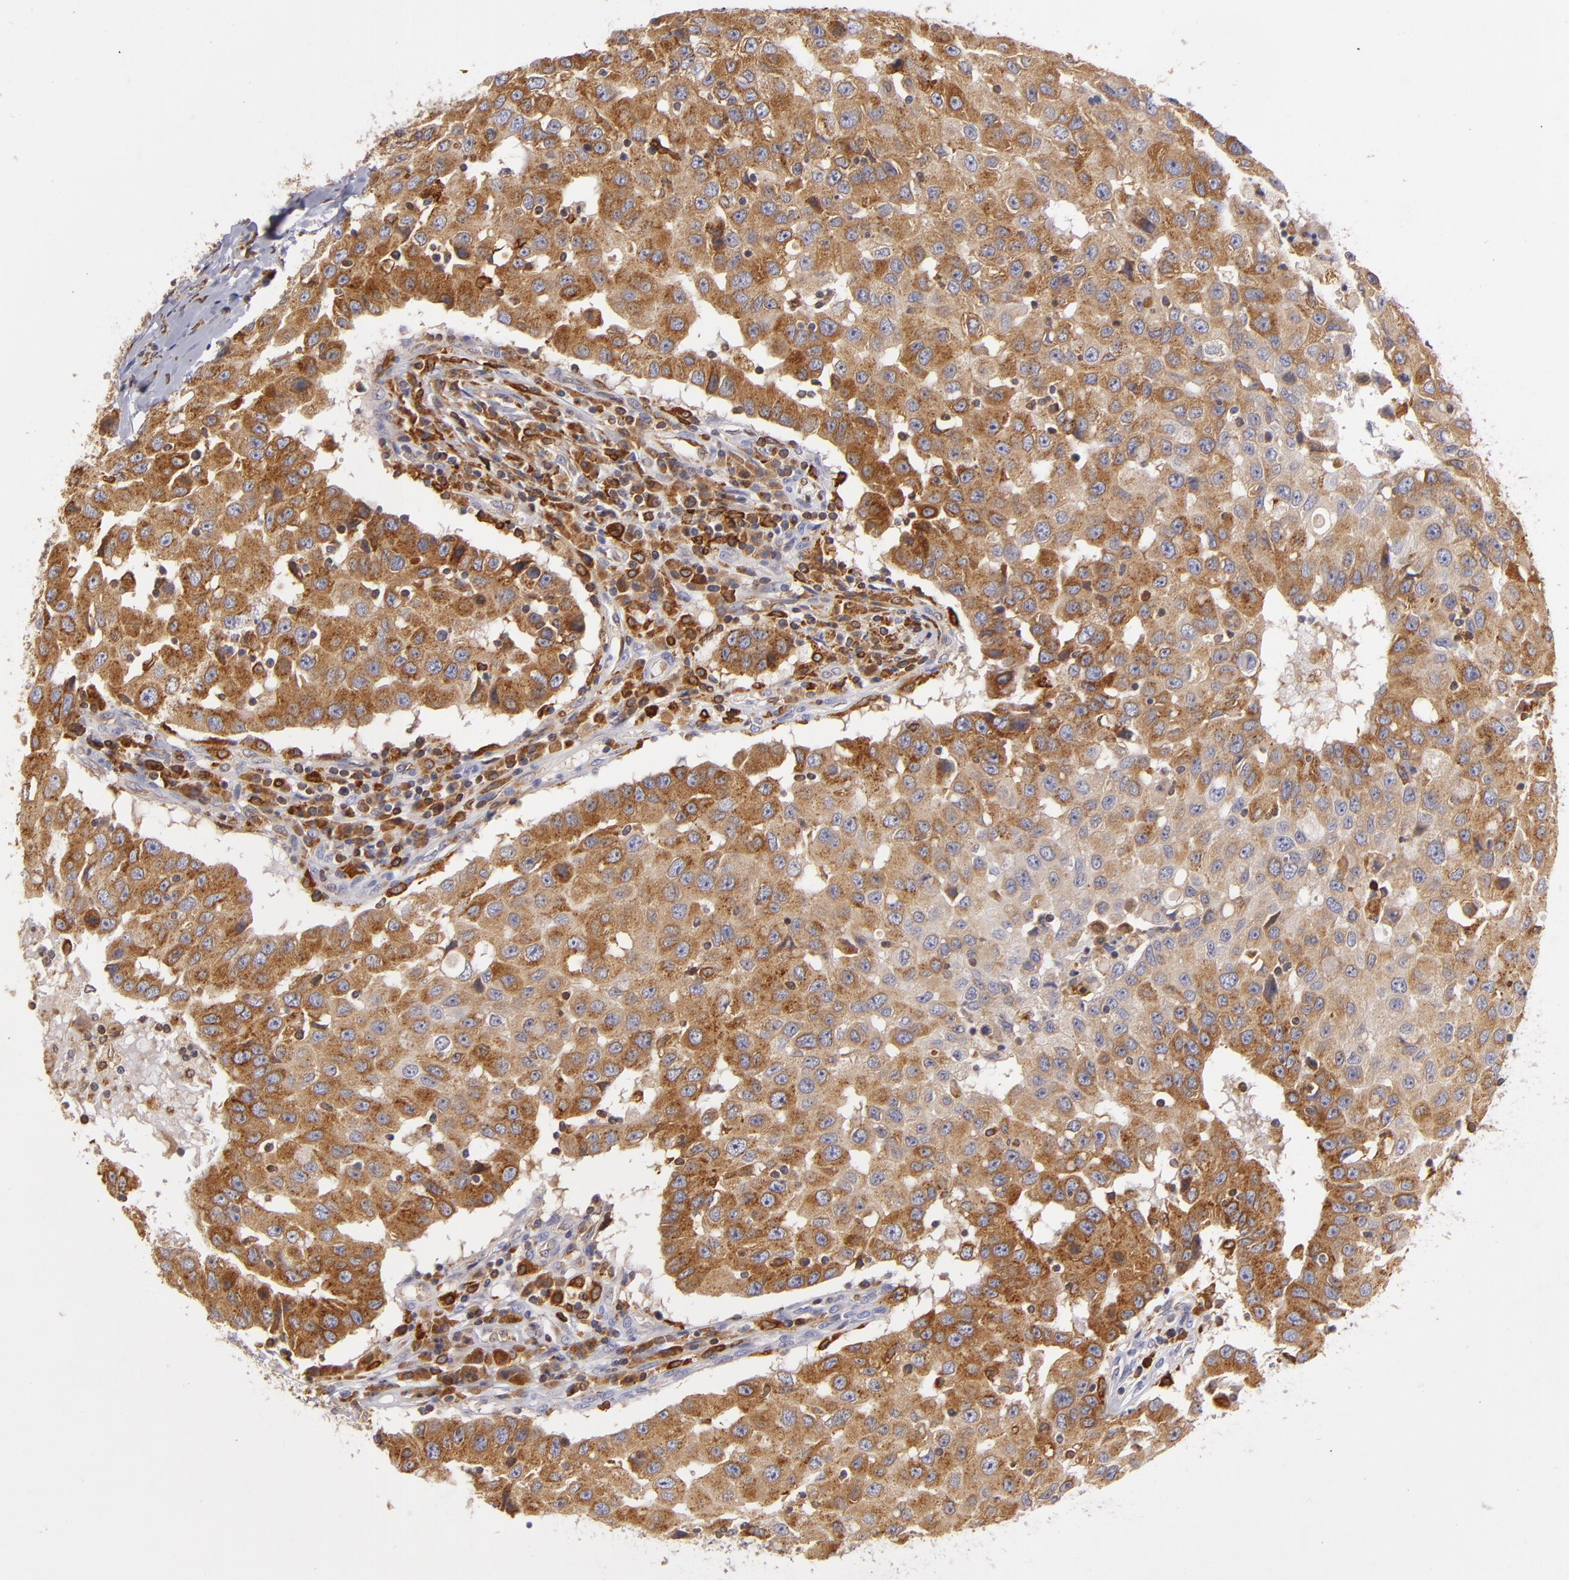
{"staining": {"intensity": "strong", "quantity": ">75%", "location": "cytoplasmic/membranous"}, "tissue": "breast cancer", "cell_type": "Tumor cells", "image_type": "cancer", "snomed": [{"axis": "morphology", "description": "Duct carcinoma"}, {"axis": "topography", "description": "Breast"}], "caption": "IHC histopathology image of breast infiltrating ductal carcinoma stained for a protein (brown), which demonstrates high levels of strong cytoplasmic/membranous positivity in about >75% of tumor cells.", "gene": "CD74", "patient": {"sex": "female", "age": 27}}